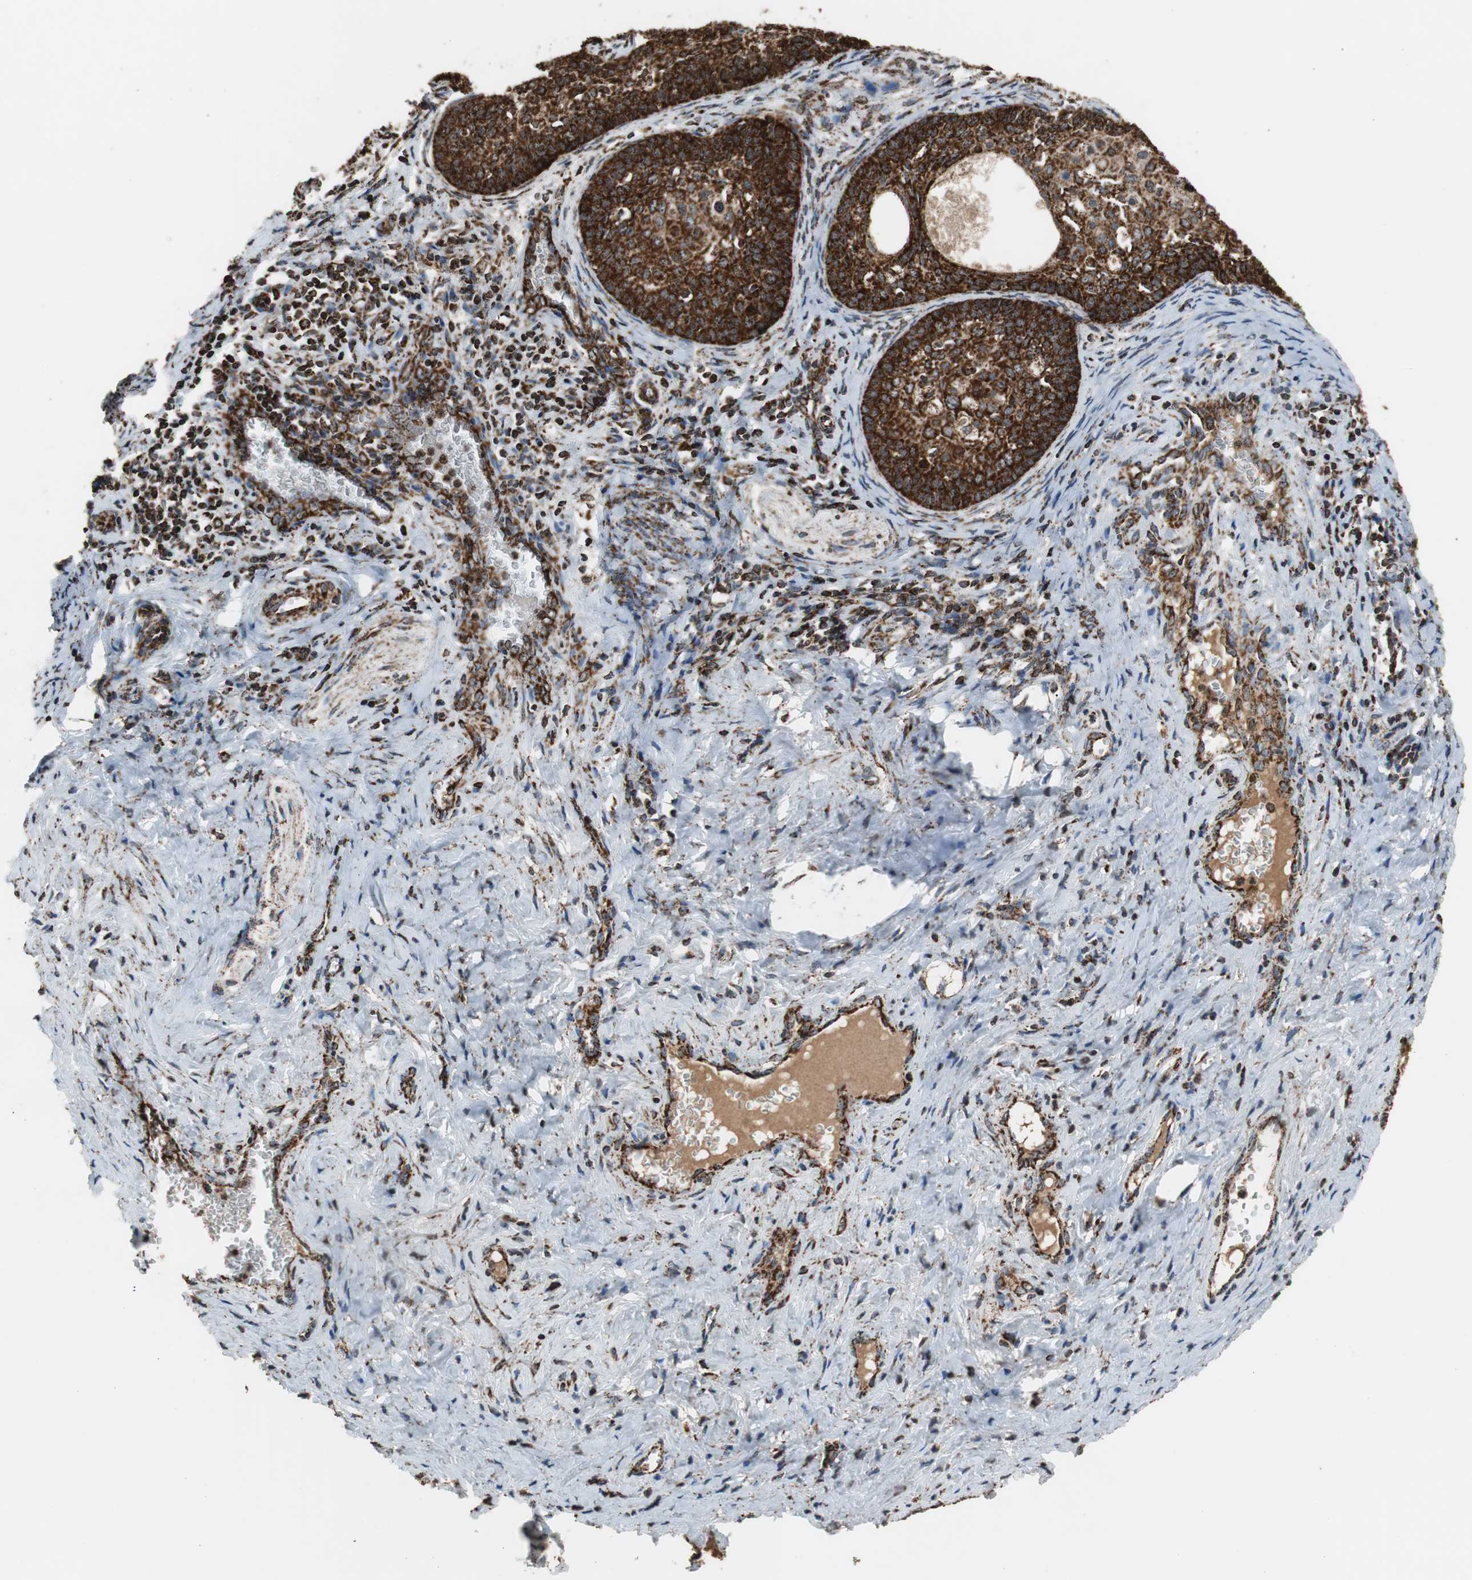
{"staining": {"intensity": "strong", "quantity": ">75%", "location": "cytoplasmic/membranous"}, "tissue": "cervical cancer", "cell_type": "Tumor cells", "image_type": "cancer", "snomed": [{"axis": "morphology", "description": "Squamous cell carcinoma, NOS"}, {"axis": "topography", "description": "Cervix"}], "caption": "Cervical cancer stained with immunohistochemistry (IHC) shows strong cytoplasmic/membranous positivity in approximately >75% of tumor cells. Nuclei are stained in blue.", "gene": "HSPA9", "patient": {"sex": "female", "age": 33}}